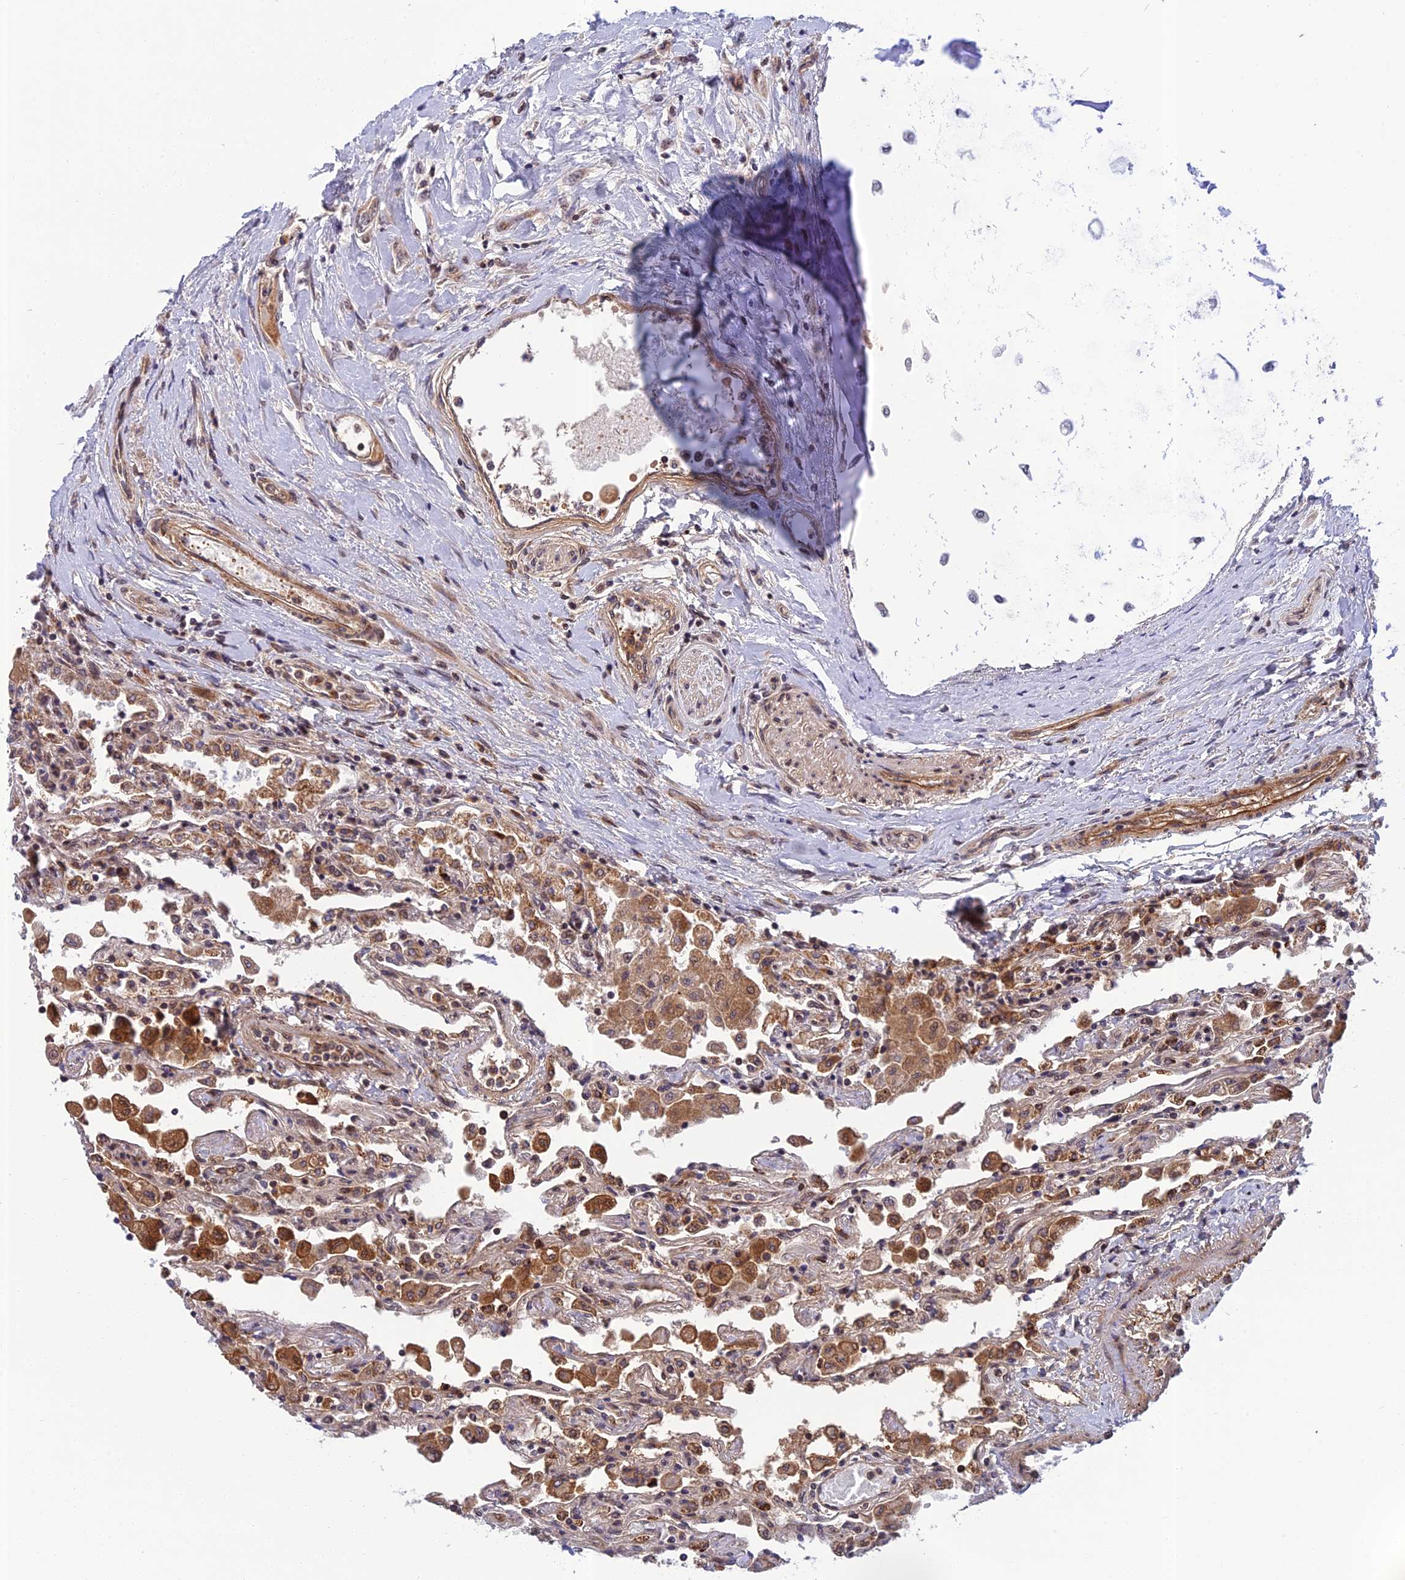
{"staining": {"intensity": "strong", "quantity": "25%-75%", "location": "nuclear"}, "tissue": "lung", "cell_type": "Alveolar cells", "image_type": "normal", "snomed": [{"axis": "morphology", "description": "Normal tissue, NOS"}, {"axis": "topography", "description": "Bronchus"}, {"axis": "topography", "description": "Lung"}], "caption": "Alveolar cells exhibit high levels of strong nuclear positivity in about 25%-75% of cells in unremarkable lung. The staining is performed using DAB brown chromogen to label protein expression. The nuclei are counter-stained blue using hematoxylin.", "gene": "REXO1", "patient": {"sex": "female", "age": 49}}